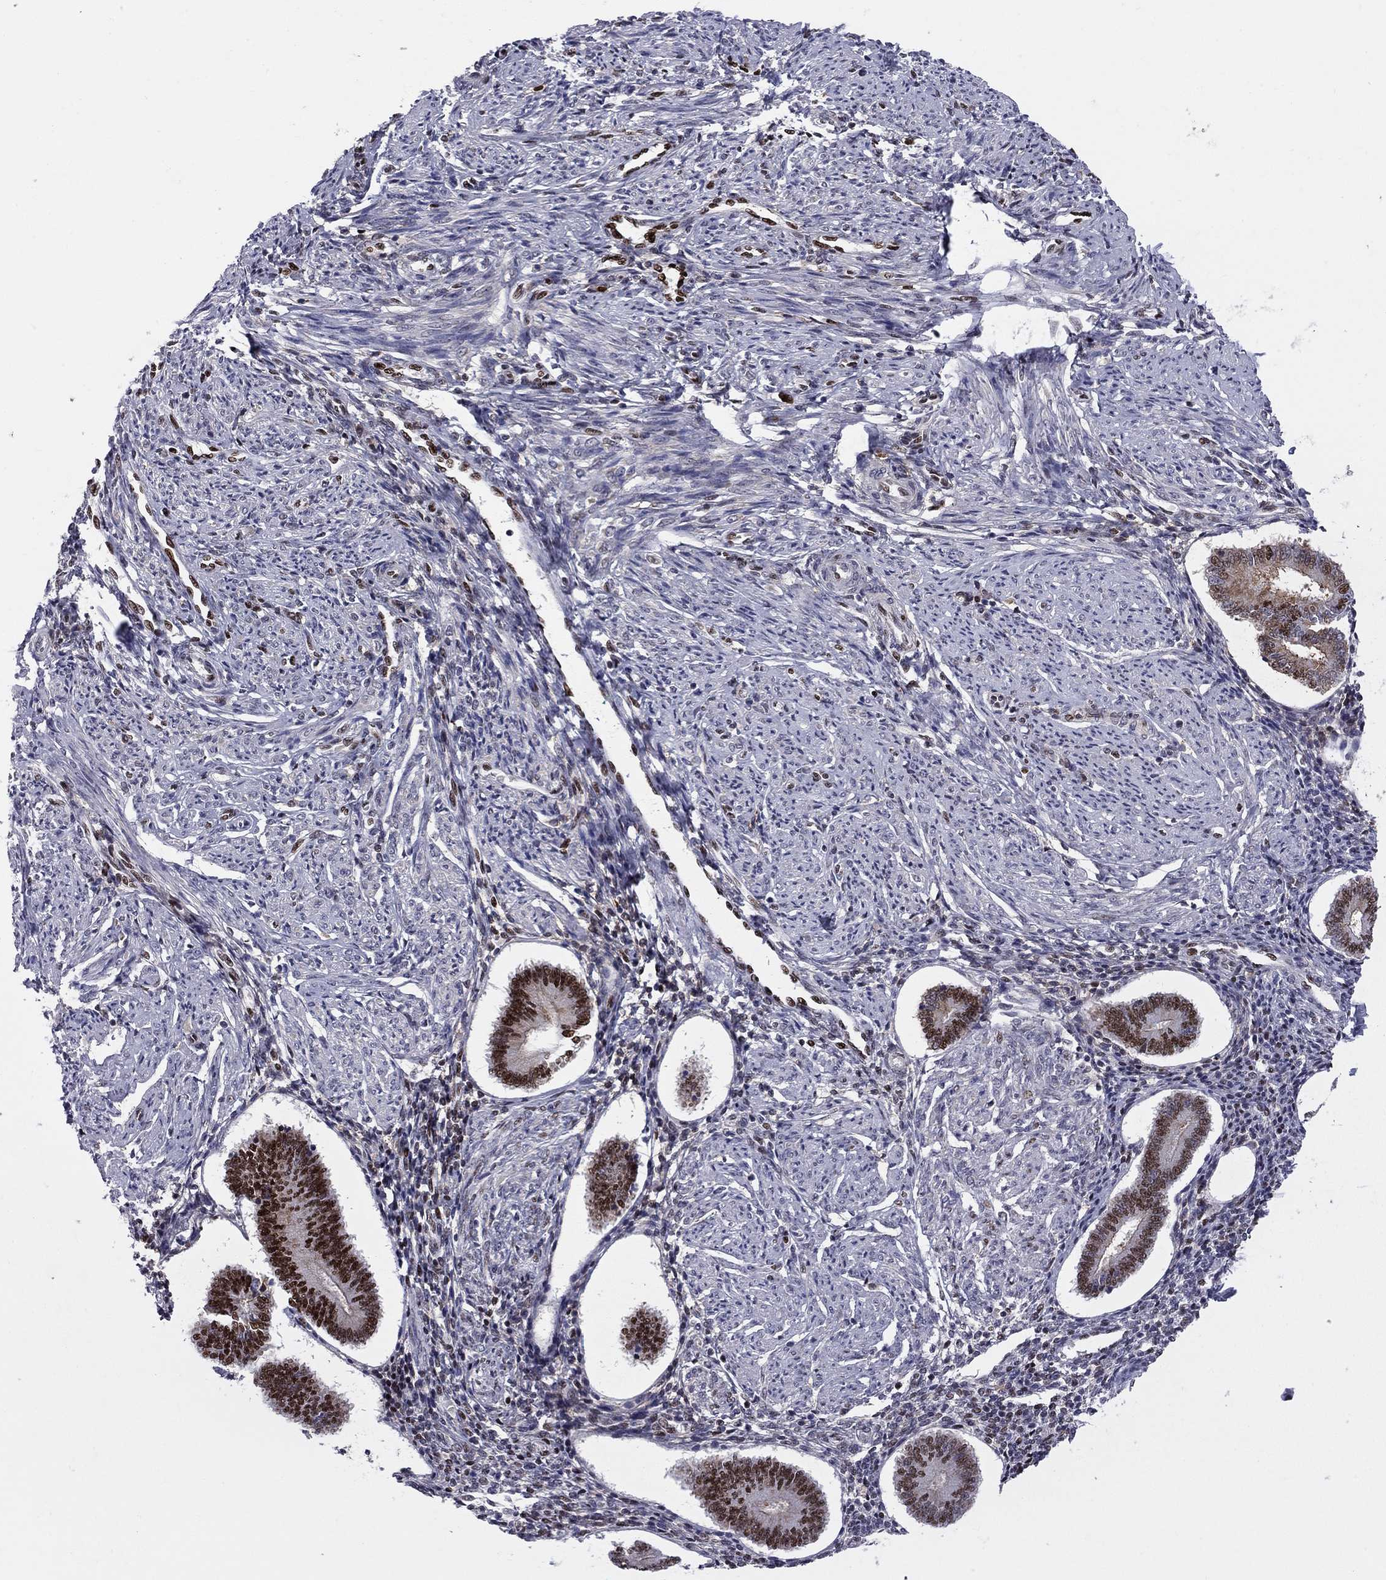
{"staining": {"intensity": "negative", "quantity": "none", "location": "none"}, "tissue": "endometrium", "cell_type": "Cells in endometrial stroma", "image_type": "normal", "snomed": [{"axis": "morphology", "description": "Normal tissue, NOS"}, {"axis": "topography", "description": "Endometrium"}], "caption": "Immunohistochemical staining of normal human endometrium shows no significant positivity in cells in endometrial stroma. (Brightfield microscopy of DAB immunohistochemistry (IHC) at high magnification).", "gene": "PCGF3", "patient": {"sex": "female", "age": 40}}